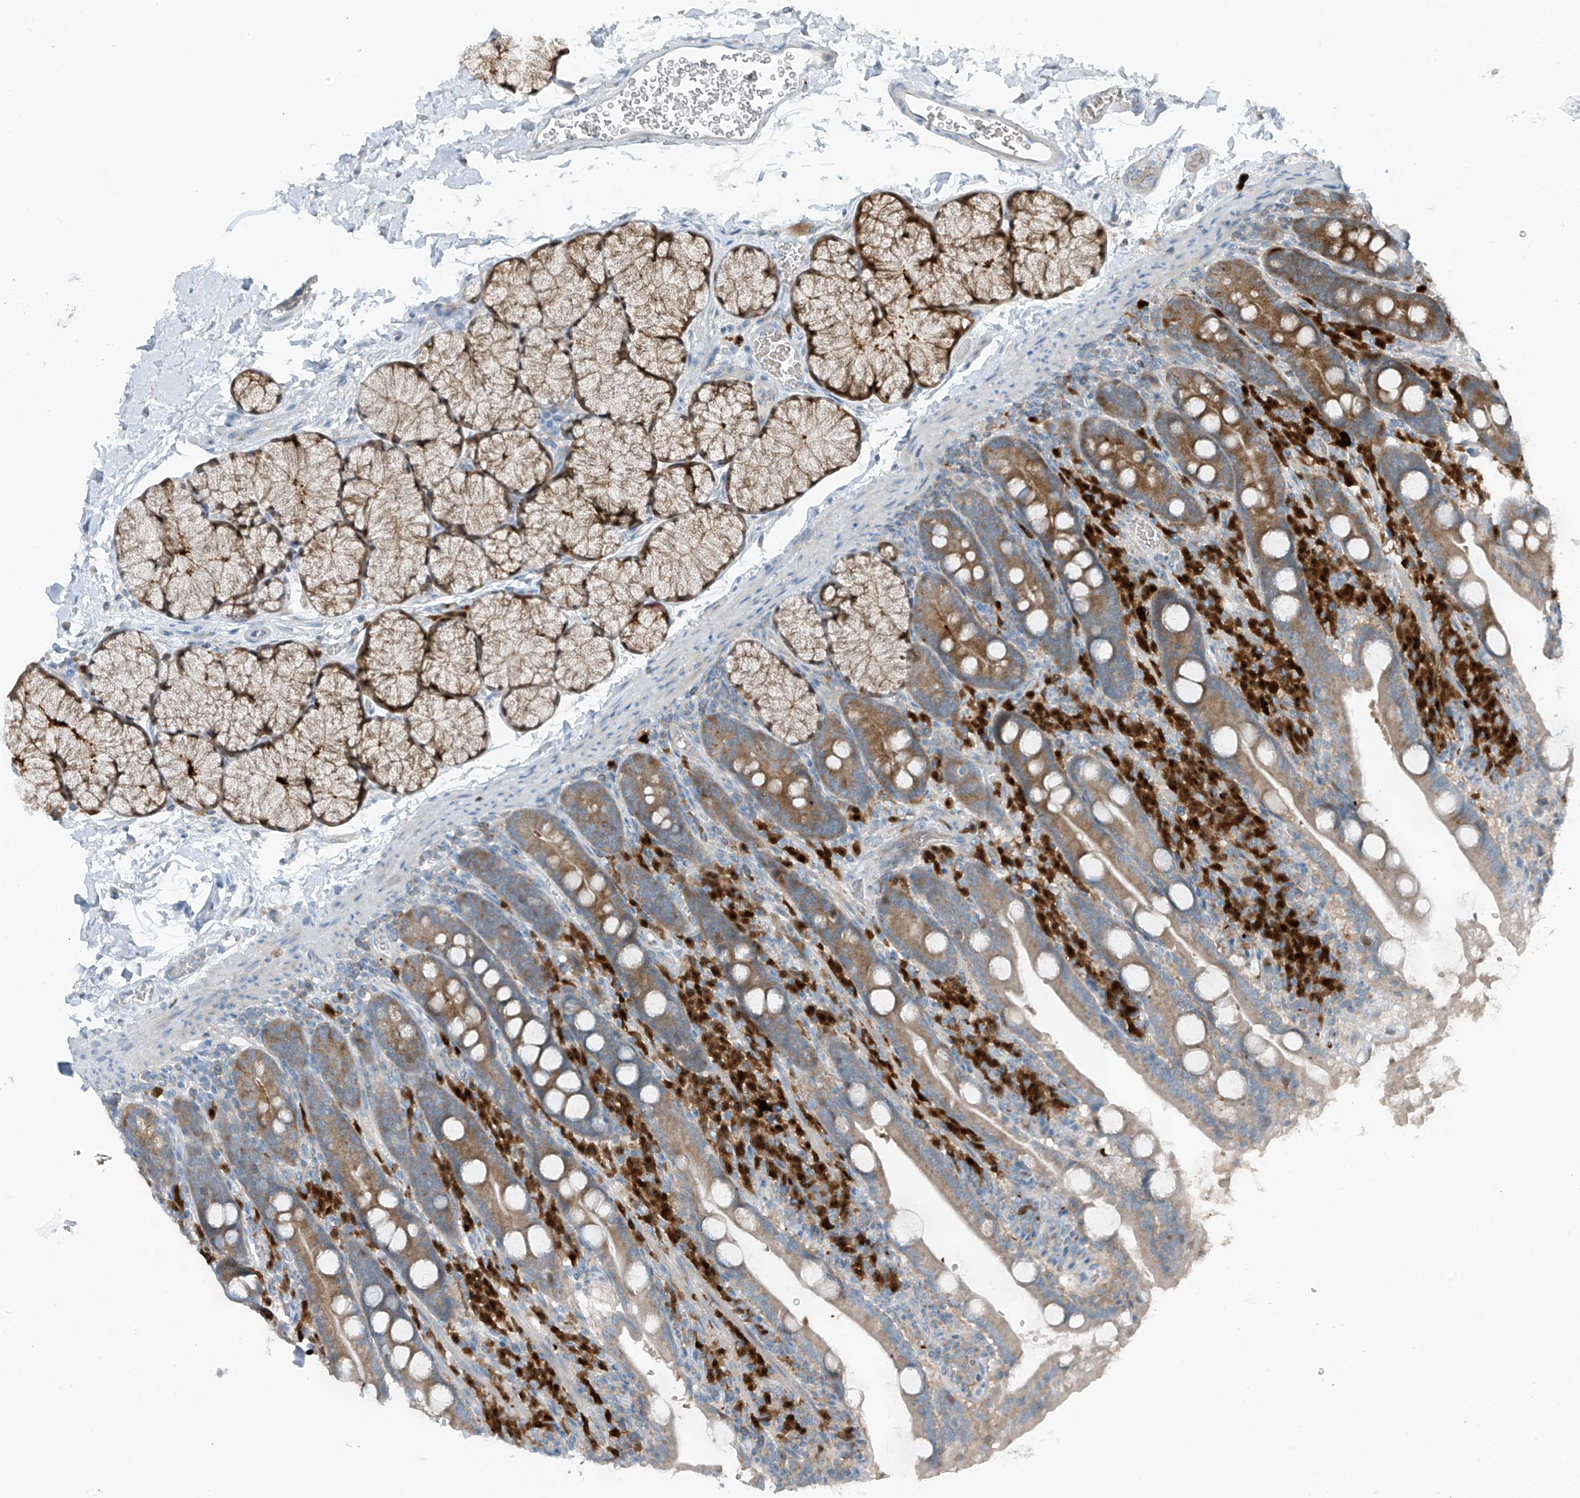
{"staining": {"intensity": "moderate", "quantity": "25%-75%", "location": "cytoplasmic/membranous"}, "tissue": "duodenum", "cell_type": "Glandular cells", "image_type": "normal", "snomed": [{"axis": "morphology", "description": "Normal tissue, NOS"}, {"axis": "topography", "description": "Duodenum"}], "caption": "Glandular cells reveal medium levels of moderate cytoplasmic/membranous staining in approximately 25%-75% of cells in benign human duodenum.", "gene": "SLC12A6", "patient": {"sex": "male", "age": 35}}